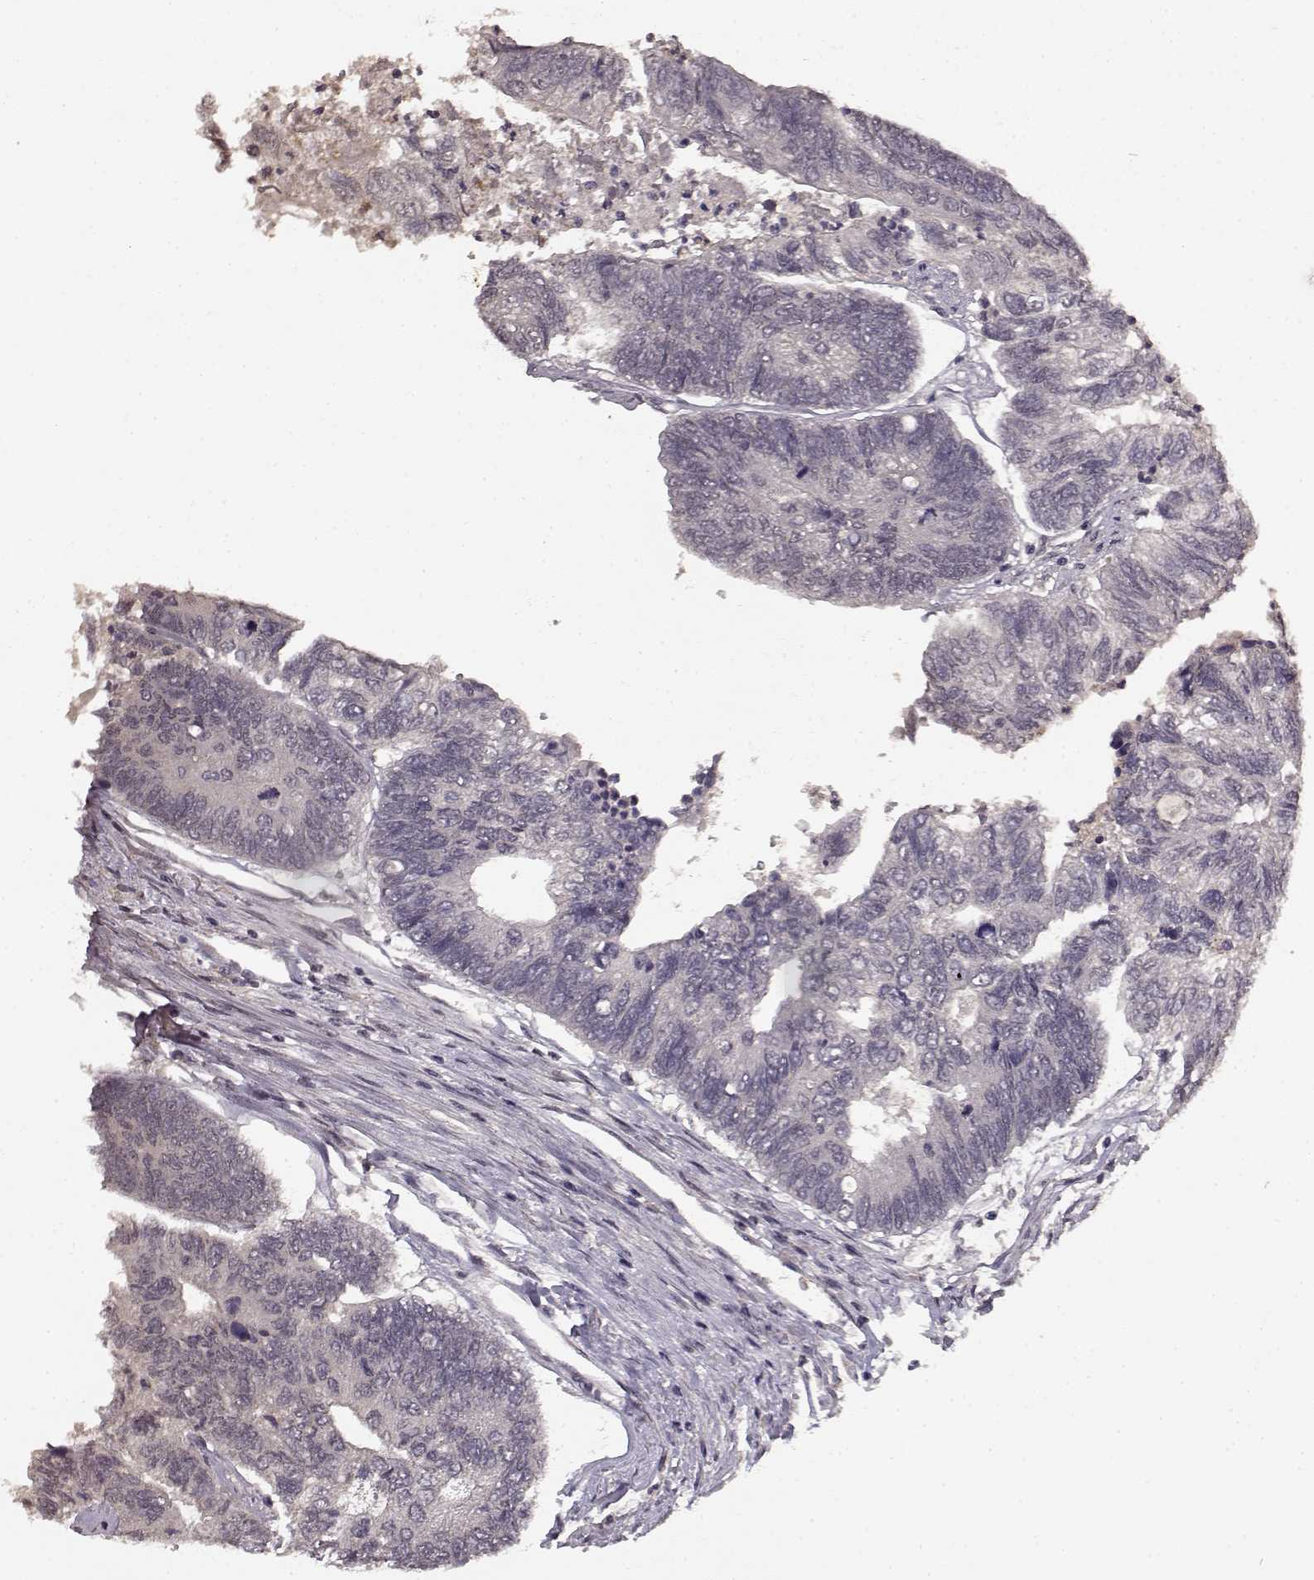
{"staining": {"intensity": "negative", "quantity": "none", "location": "none"}, "tissue": "colorectal cancer", "cell_type": "Tumor cells", "image_type": "cancer", "snomed": [{"axis": "morphology", "description": "Adenocarcinoma, NOS"}, {"axis": "topography", "description": "Colon"}], "caption": "Immunohistochemistry (IHC) histopathology image of neoplastic tissue: human colorectal cancer stained with DAB demonstrates no significant protein positivity in tumor cells.", "gene": "NTRK2", "patient": {"sex": "female", "age": 67}}